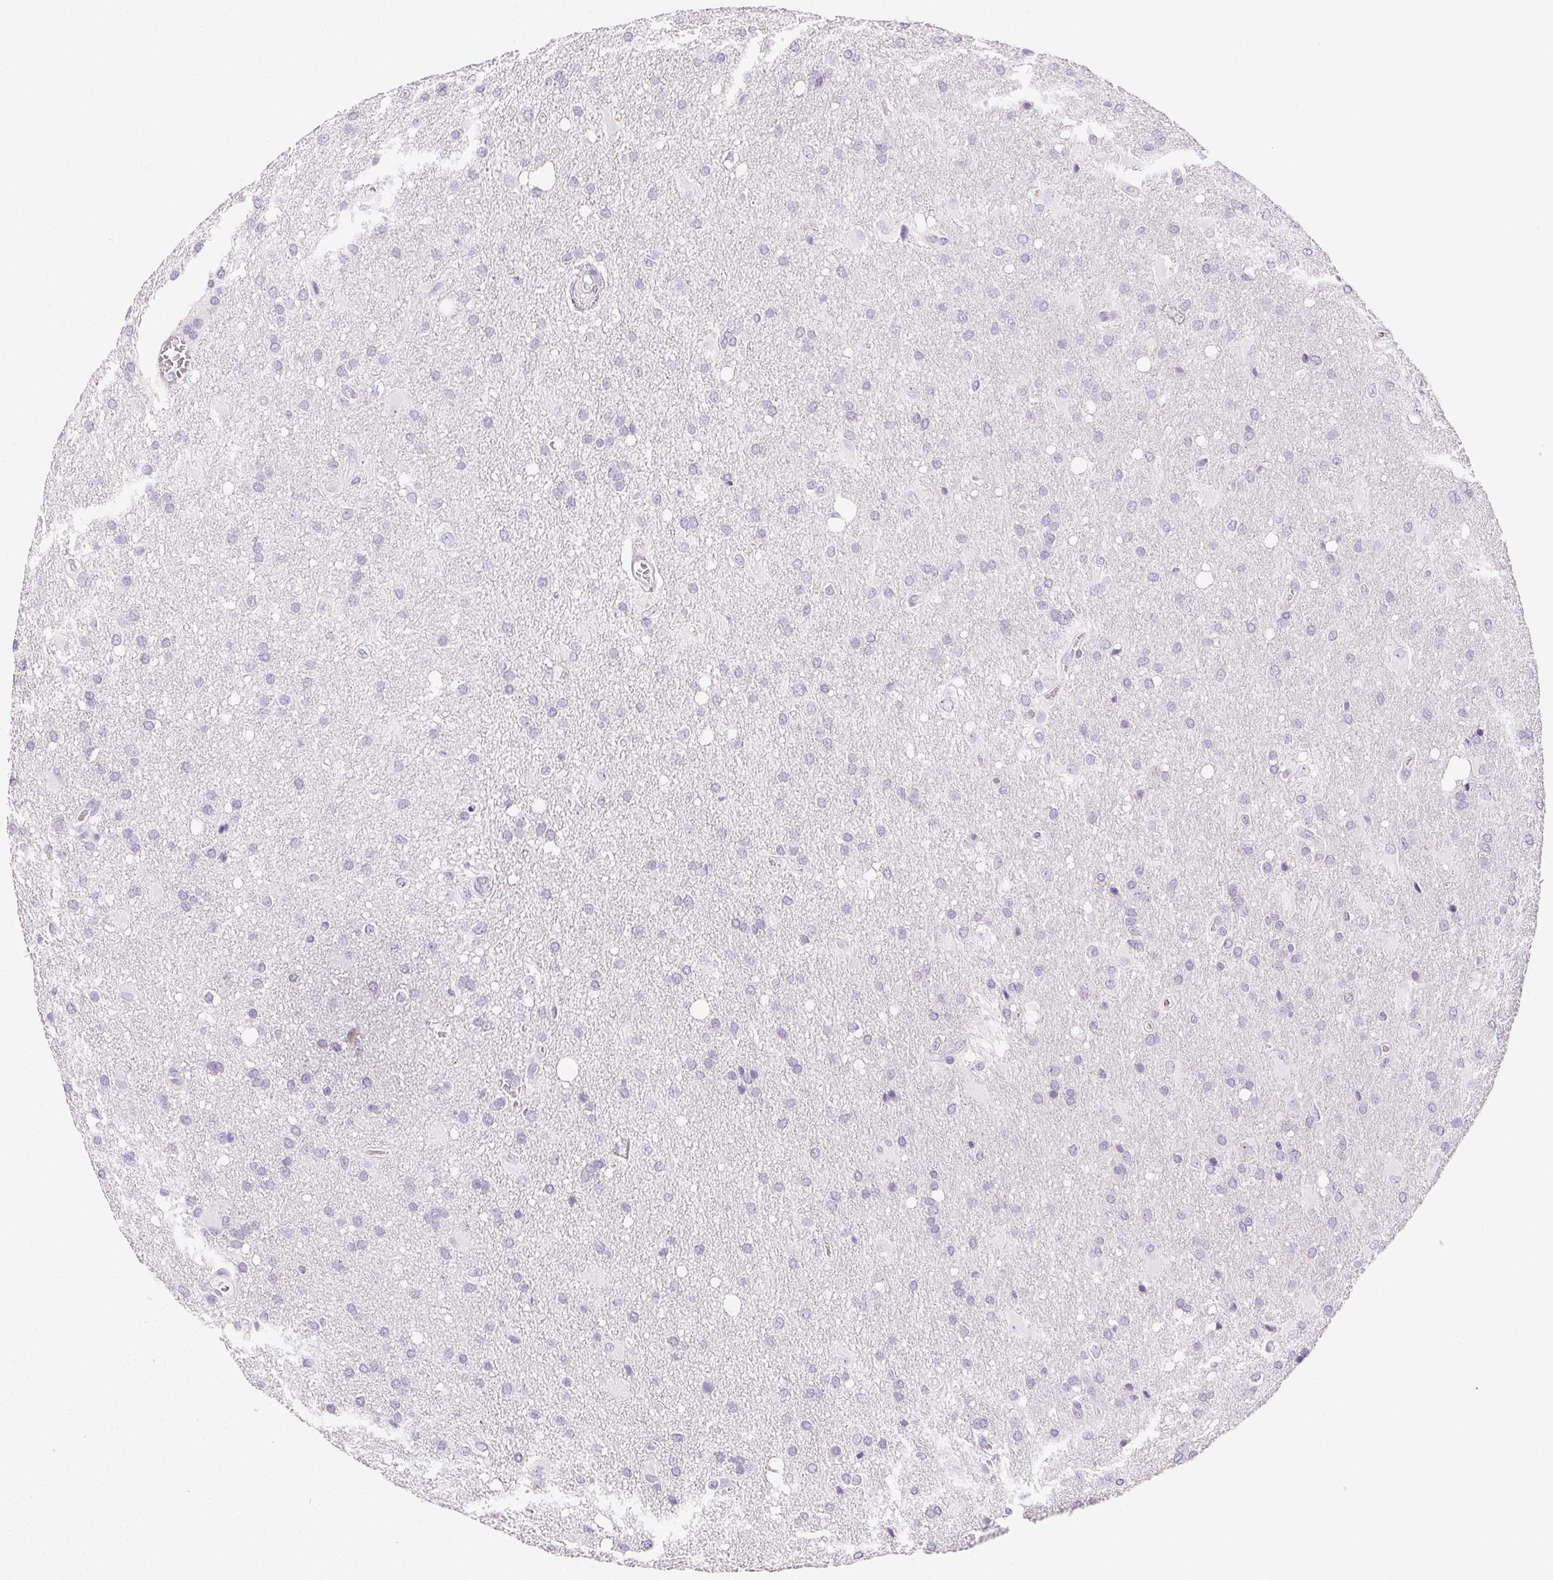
{"staining": {"intensity": "negative", "quantity": "none", "location": "none"}, "tissue": "glioma", "cell_type": "Tumor cells", "image_type": "cancer", "snomed": [{"axis": "morphology", "description": "Glioma, malignant, Low grade"}, {"axis": "topography", "description": "Brain"}], "caption": "Human malignant low-grade glioma stained for a protein using IHC displays no positivity in tumor cells.", "gene": "BEND2", "patient": {"sex": "male", "age": 66}}